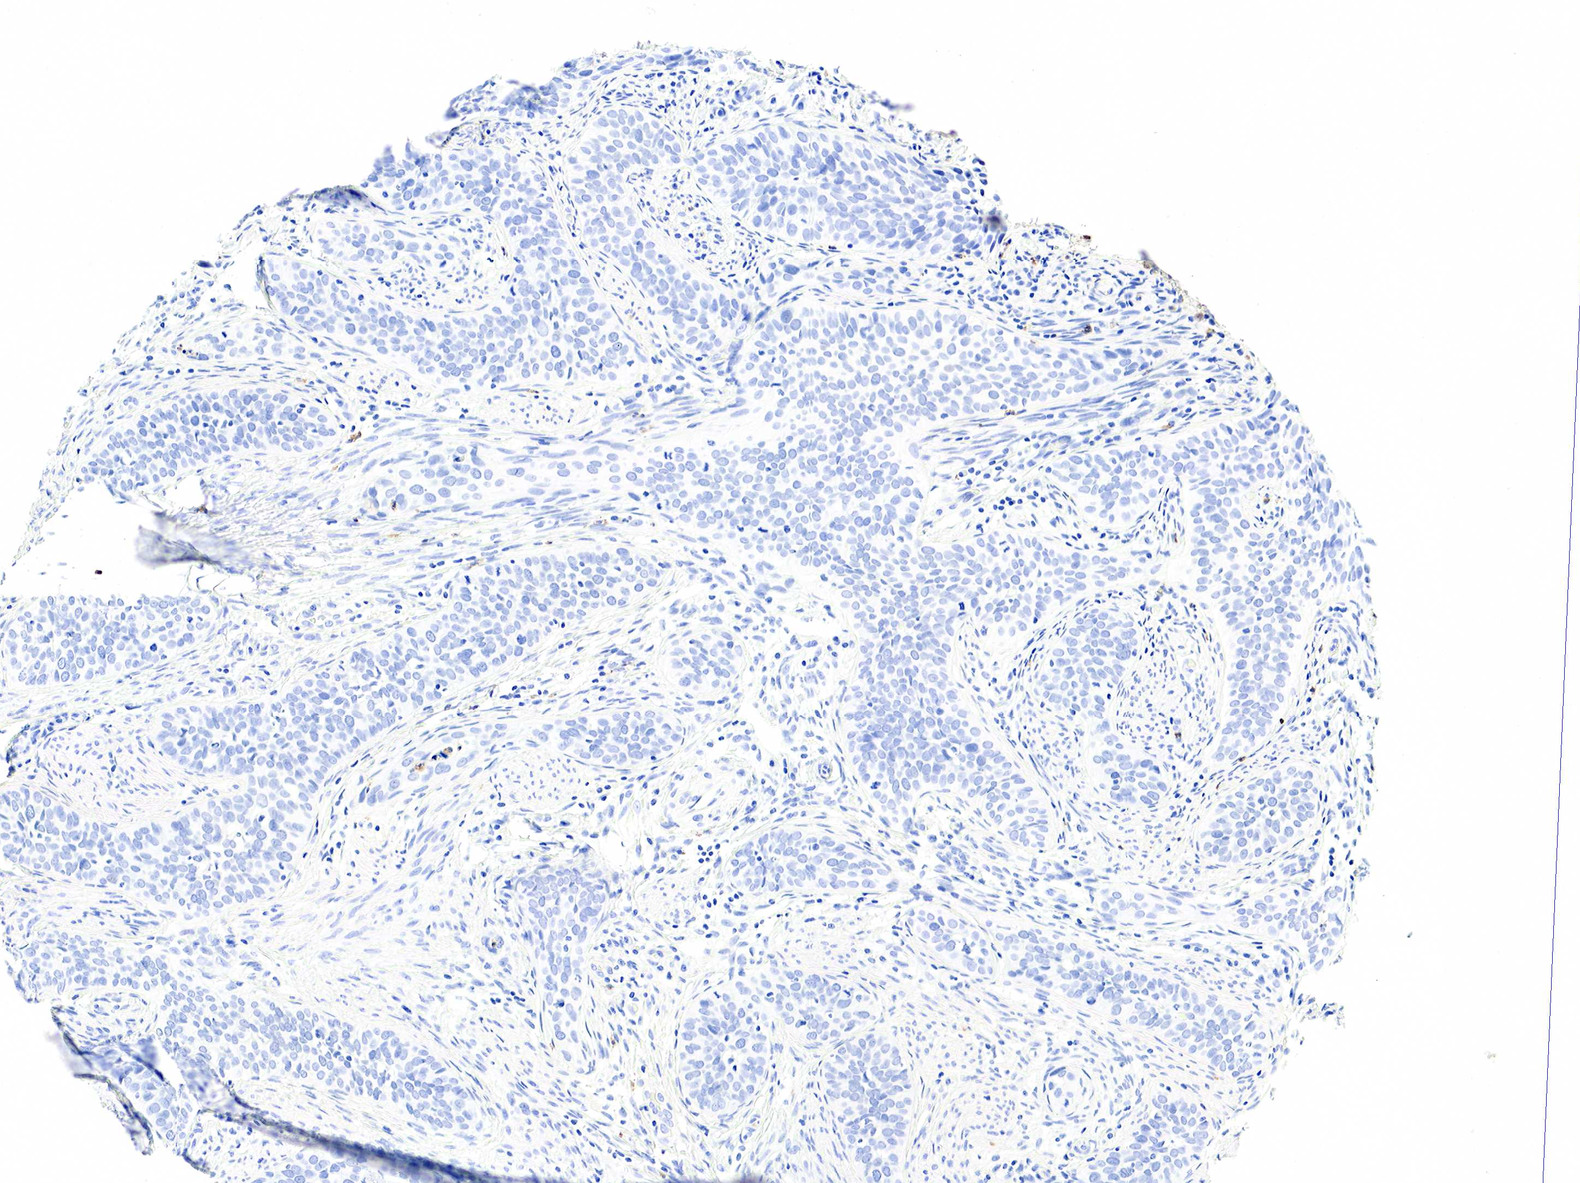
{"staining": {"intensity": "negative", "quantity": "none", "location": "none"}, "tissue": "cervical cancer", "cell_type": "Tumor cells", "image_type": "cancer", "snomed": [{"axis": "morphology", "description": "Squamous cell carcinoma, NOS"}, {"axis": "topography", "description": "Cervix"}], "caption": "IHC image of neoplastic tissue: cervical squamous cell carcinoma stained with DAB exhibits no significant protein positivity in tumor cells. (DAB (3,3'-diaminobenzidine) immunohistochemistry with hematoxylin counter stain).", "gene": "FUT4", "patient": {"sex": "female", "age": 31}}